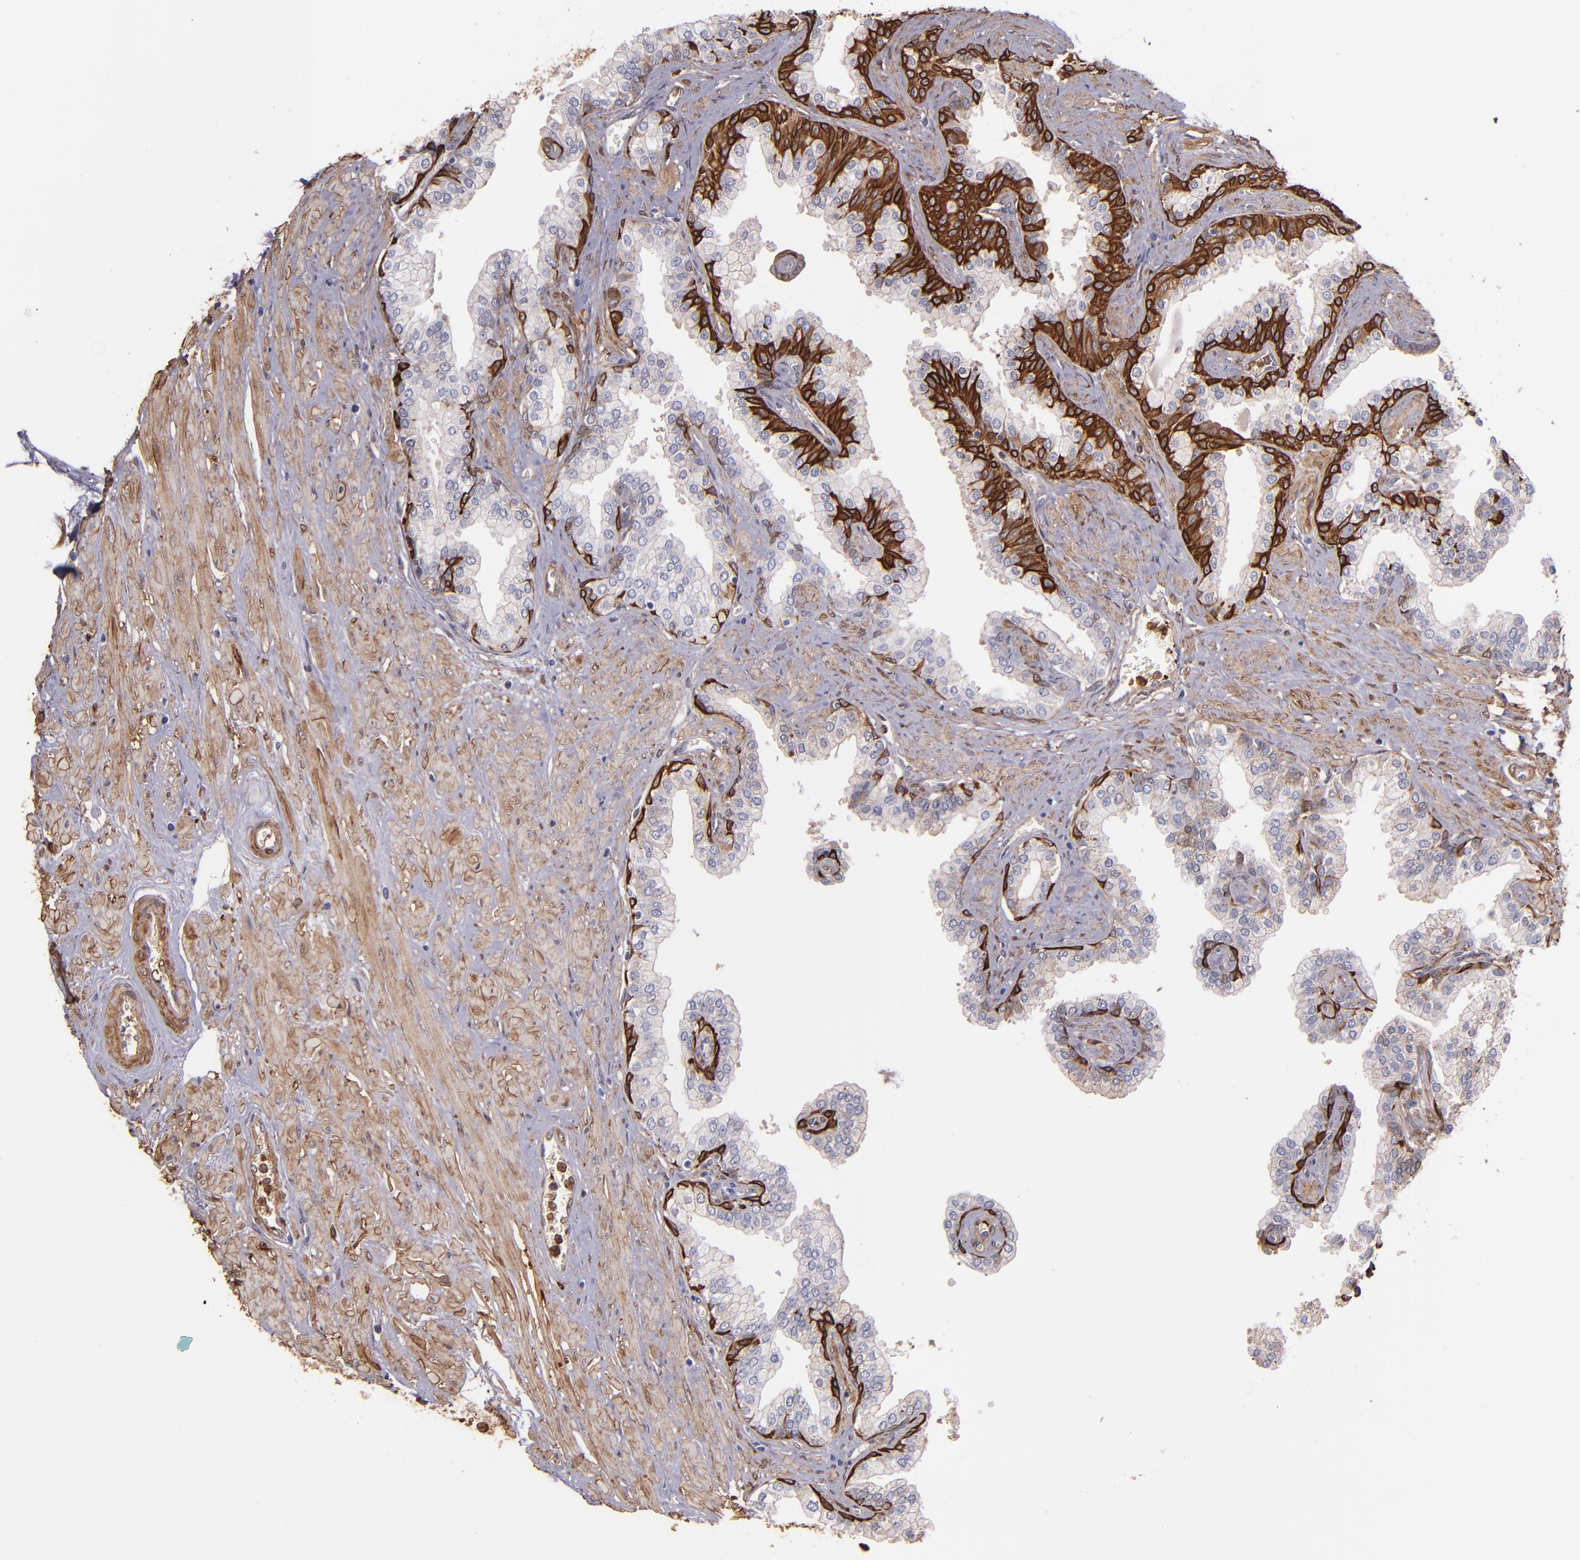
{"staining": {"intensity": "moderate", "quantity": "25%-75%", "location": "cytoplasmic/membranous"}, "tissue": "prostate", "cell_type": "Glandular cells", "image_type": "normal", "snomed": [{"axis": "morphology", "description": "Normal tissue, NOS"}, {"axis": "topography", "description": "Prostate"}], "caption": "Unremarkable prostate was stained to show a protein in brown. There is medium levels of moderate cytoplasmic/membranous expression in about 25%-75% of glandular cells. (DAB IHC with brightfield microscopy, high magnification).", "gene": "VCL", "patient": {"sex": "male", "age": 60}}